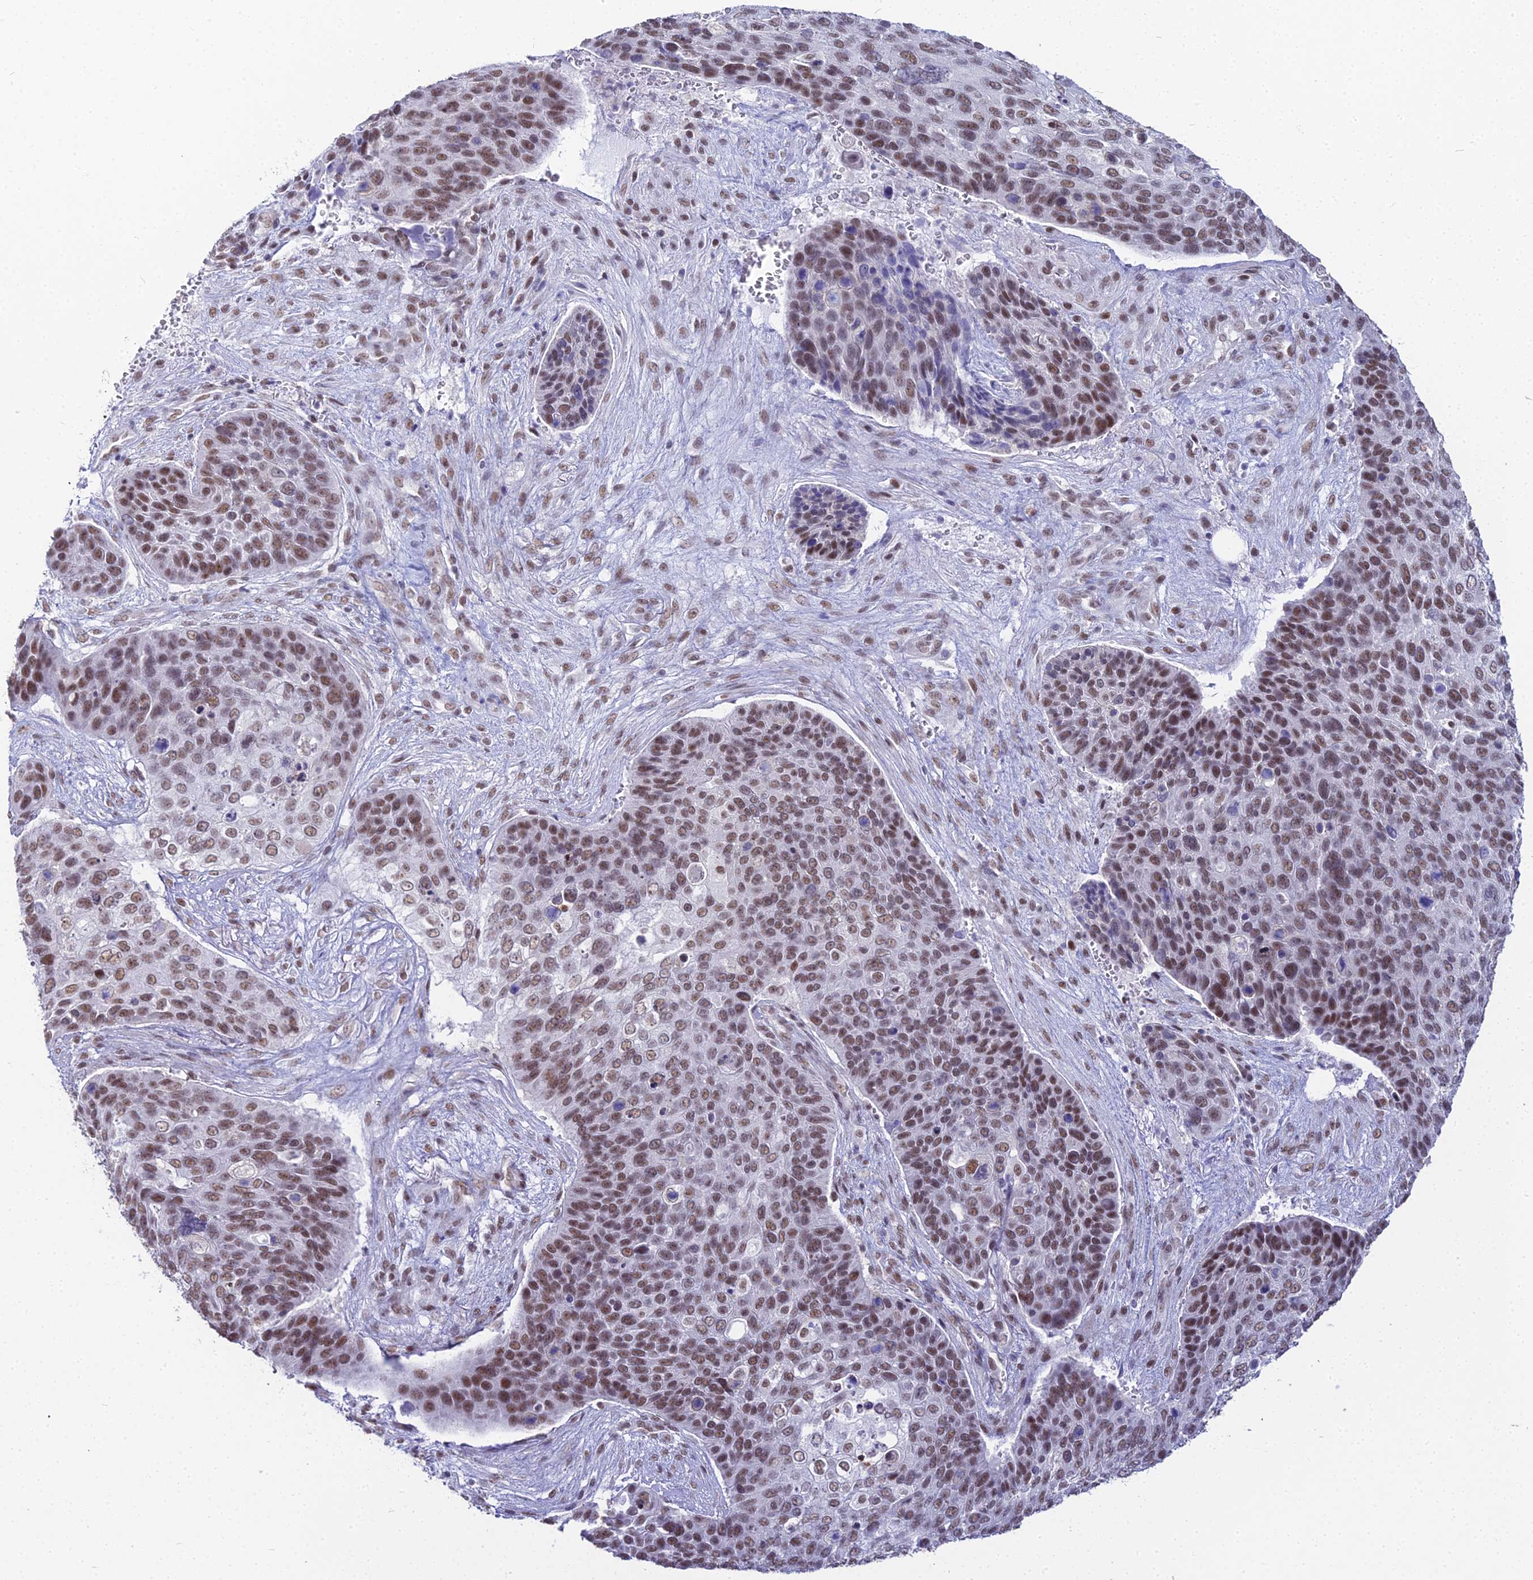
{"staining": {"intensity": "moderate", "quantity": ">75%", "location": "nuclear"}, "tissue": "skin cancer", "cell_type": "Tumor cells", "image_type": "cancer", "snomed": [{"axis": "morphology", "description": "Basal cell carcinoma"}, {"axis": "topography", "description": "Skin"}], "caption": "Immunohistochemistry of skin basal cell carcinoma exhibits medium levels of moderate nuclear expression in about >75% of tumor cells.", "gene": "RBM12", "patient": {"sex": "female", "age": 74}}